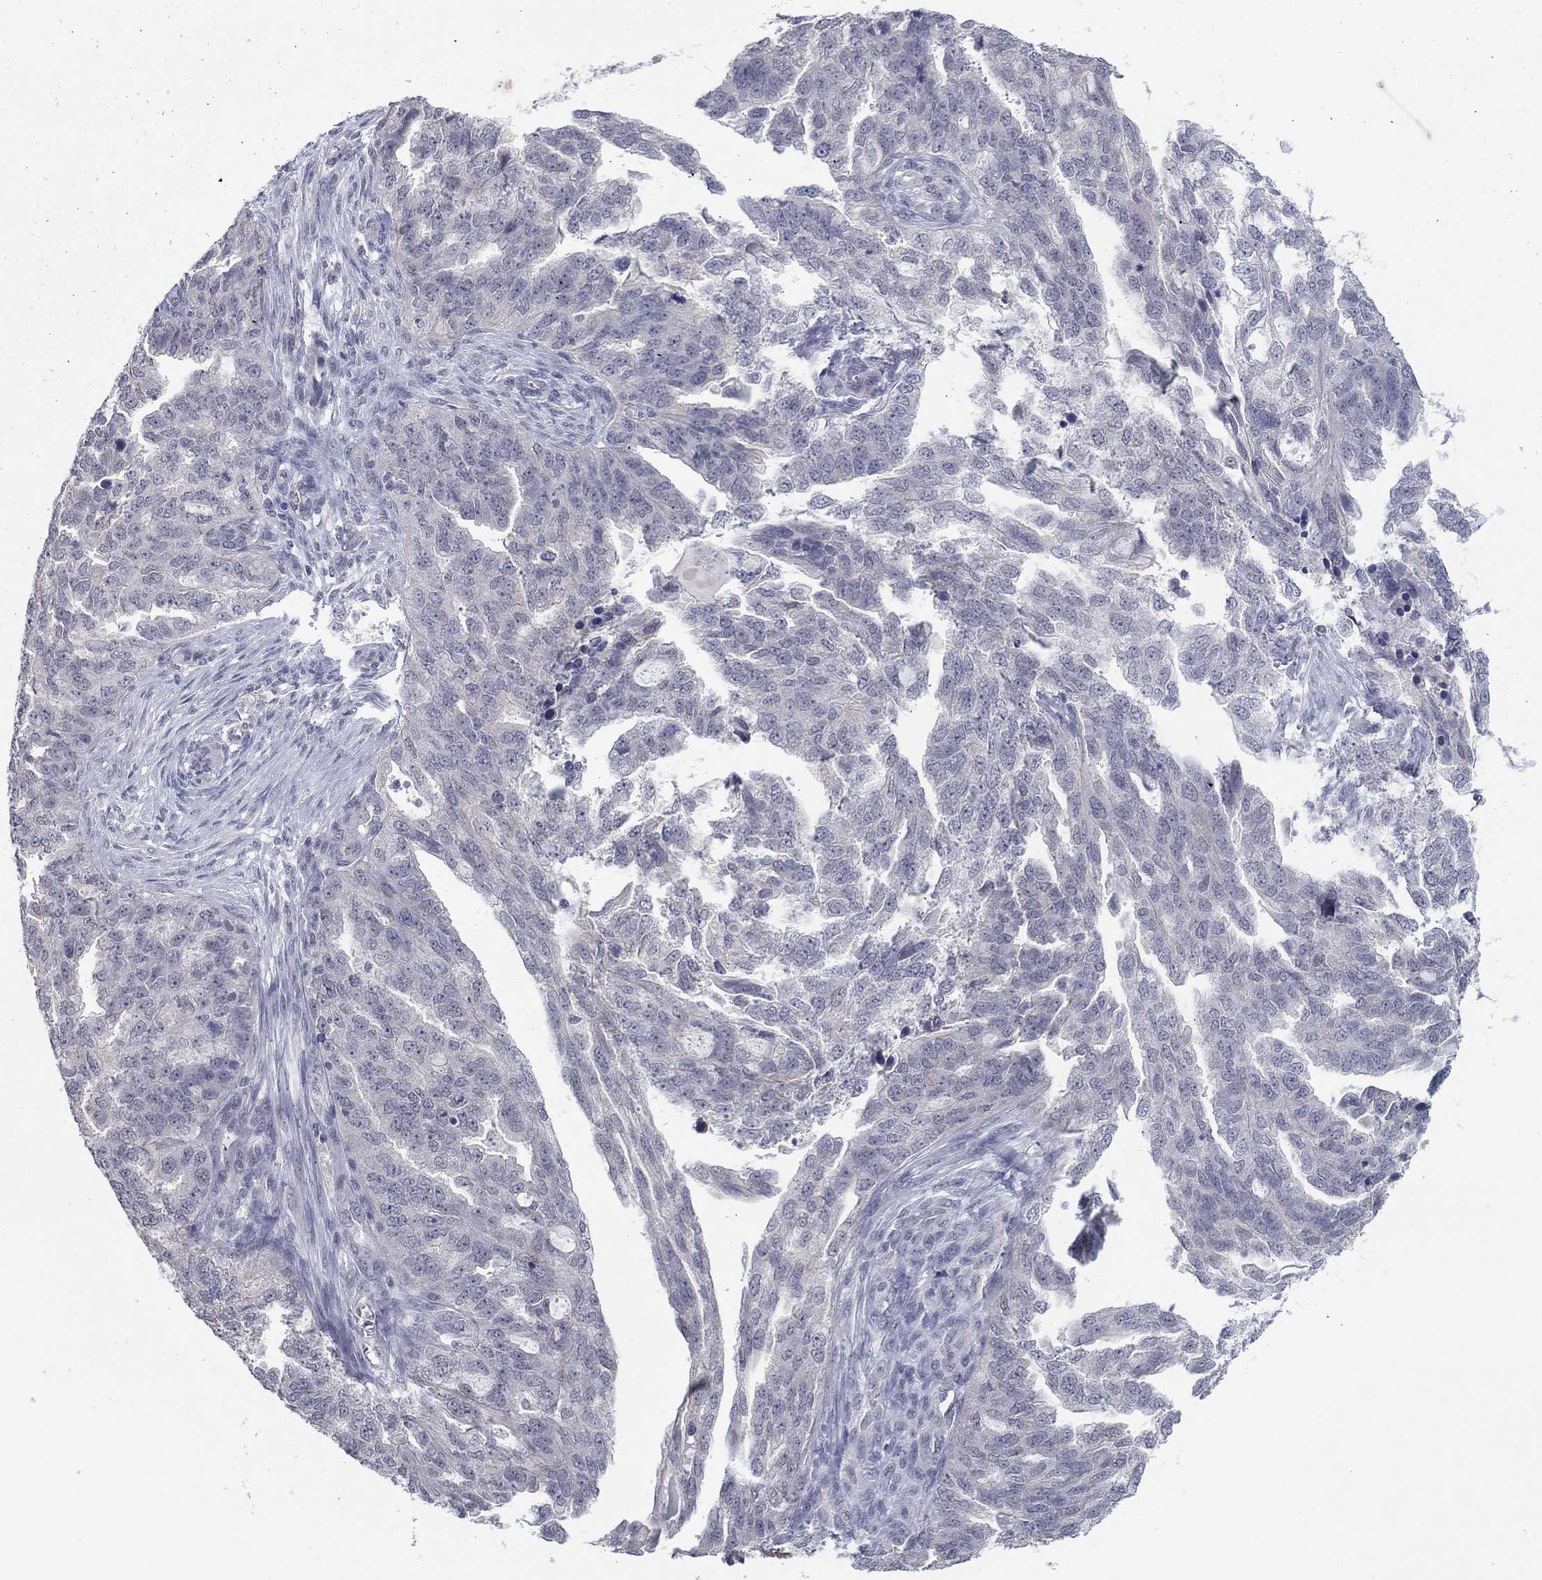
{"staining": {"intensity": "negative", "quantity": "none", "location": "none"}, "tissue": "ovarian cancer", "cell_type": "Tumor cells", "image_type": "cancer", "snomed": [{"axis": "morphology", "description": "Cystadenocarcinoma, serous, NOS"}, {"axis": "topography", "description": "Ovary"}], "caption": "This image is of serous cystadenocarcinoma (ovarian) stained with IHC to label a protein in brown with the nuclei are counter-stained blue. There is no positivity in tumor cells. The staining was performed using DAB (3,3'-diaminobenzidine) to visualize the protein expression in brown, while the nuclei were stained in blue with hematoxylin (Magnification: 20x).", "gene": "SLC22A2", "patient": {"sex": "female", "age": 51}}